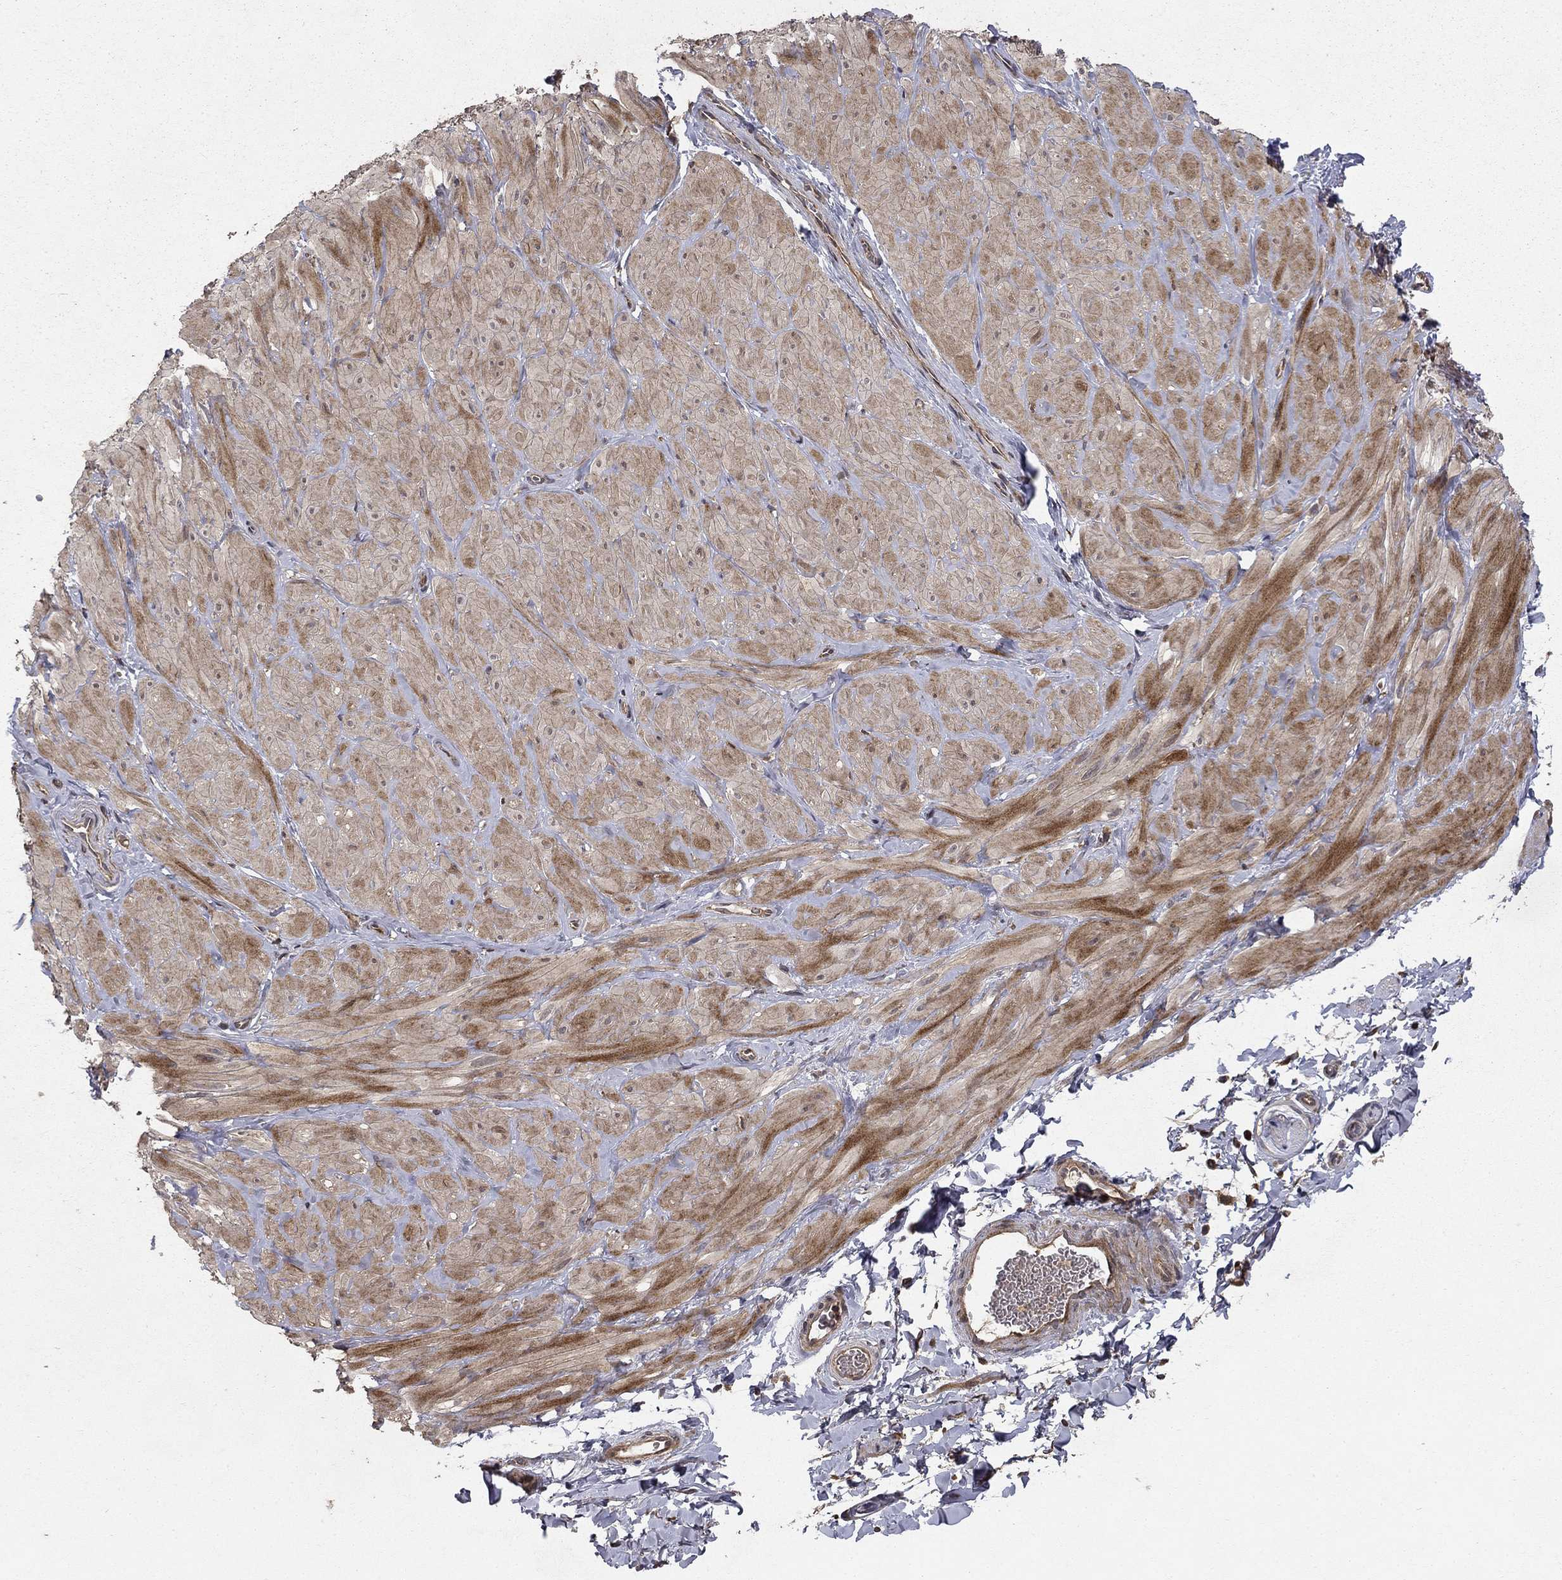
{"staining": {"intensity": "moderate", "quantity": ">75%", "location": "cytoplasmic/membranous"}, "tissue": "soft tissue", "cell_type": "Fibroblasts", "image_type": "normal", "snomed": [{"axis": "morphology", "description": "Normal tissue, NOS"}, {"axis": "topography", "description": "Smooth muscle"}, {"axis": "topography", "description": "Peripheral nerve tissue"}], "caption": "Protein positivity by immunohistochemistry (IHC) displays moderate cytoplasmic/membranous expression in about >75% of fibroblasts in benign soft tissue.", "gene": "BABAM2", "patient": {"sex": "male", "age": 22}}